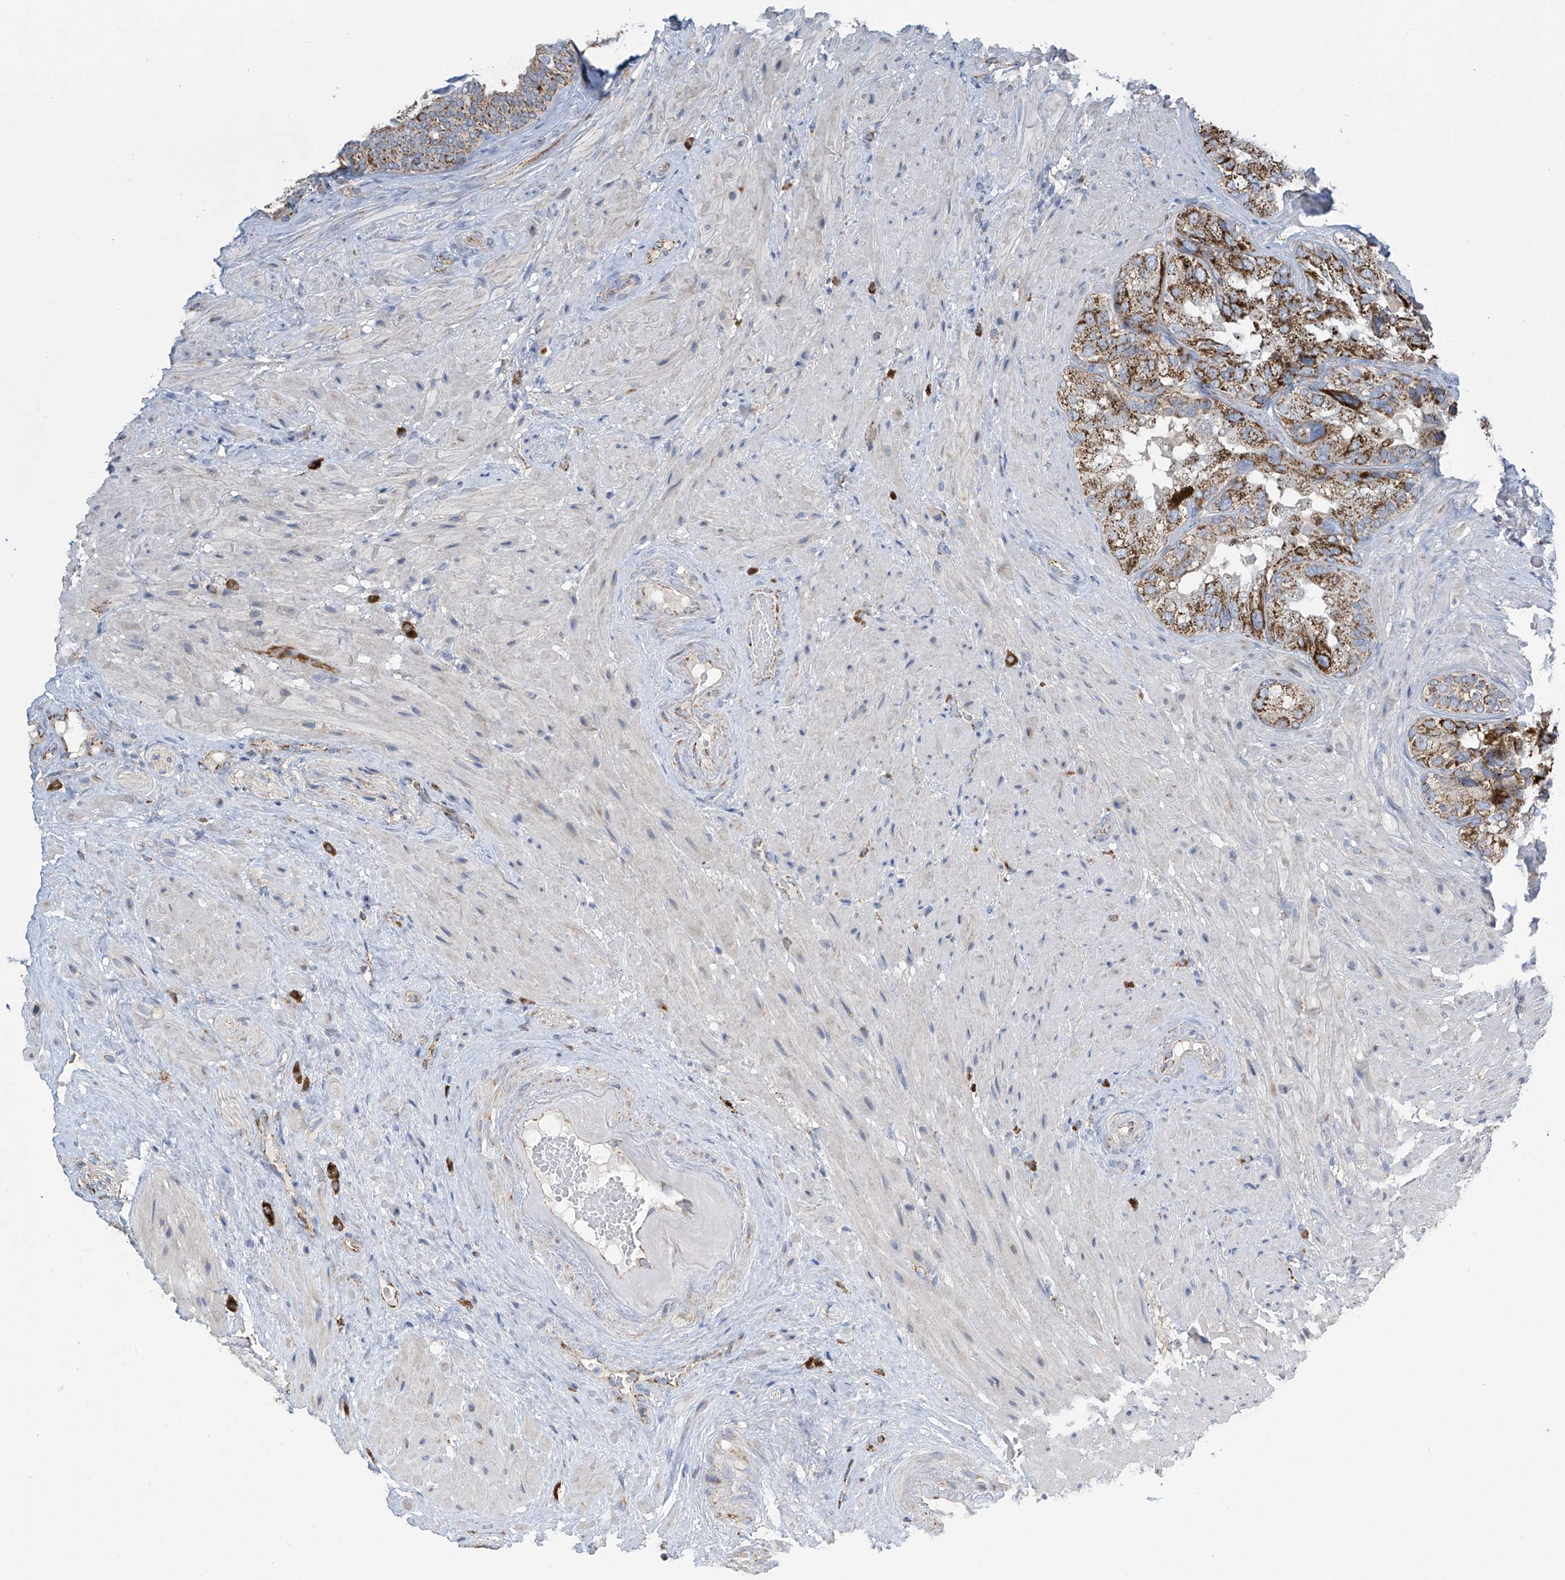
{"staining": {"intensity": "strong", "quantity": "25%-75%", "location": "cytoplasmic/membranous"}, "tissue": "seminal vesicle", "cell_type": "Glandular cells", "image_type": "normal", "snomed": [{"axis": "morphology", "description": "Normal tissue, NOS"}, {"axis": "topography", "description": "Seminal veicle"}, {"axis": "topography", "description": "Peripheral nerve tissue"}], "caption": "Immunohistochemistry (IHC) of normal seminal vesicle displays high levels of strong cytoplasmic/membranous positivity in approximately 25%-75% of glandular cells.", "gene": "PNPT1", "patient": {"sex": "male", "age": 63}}